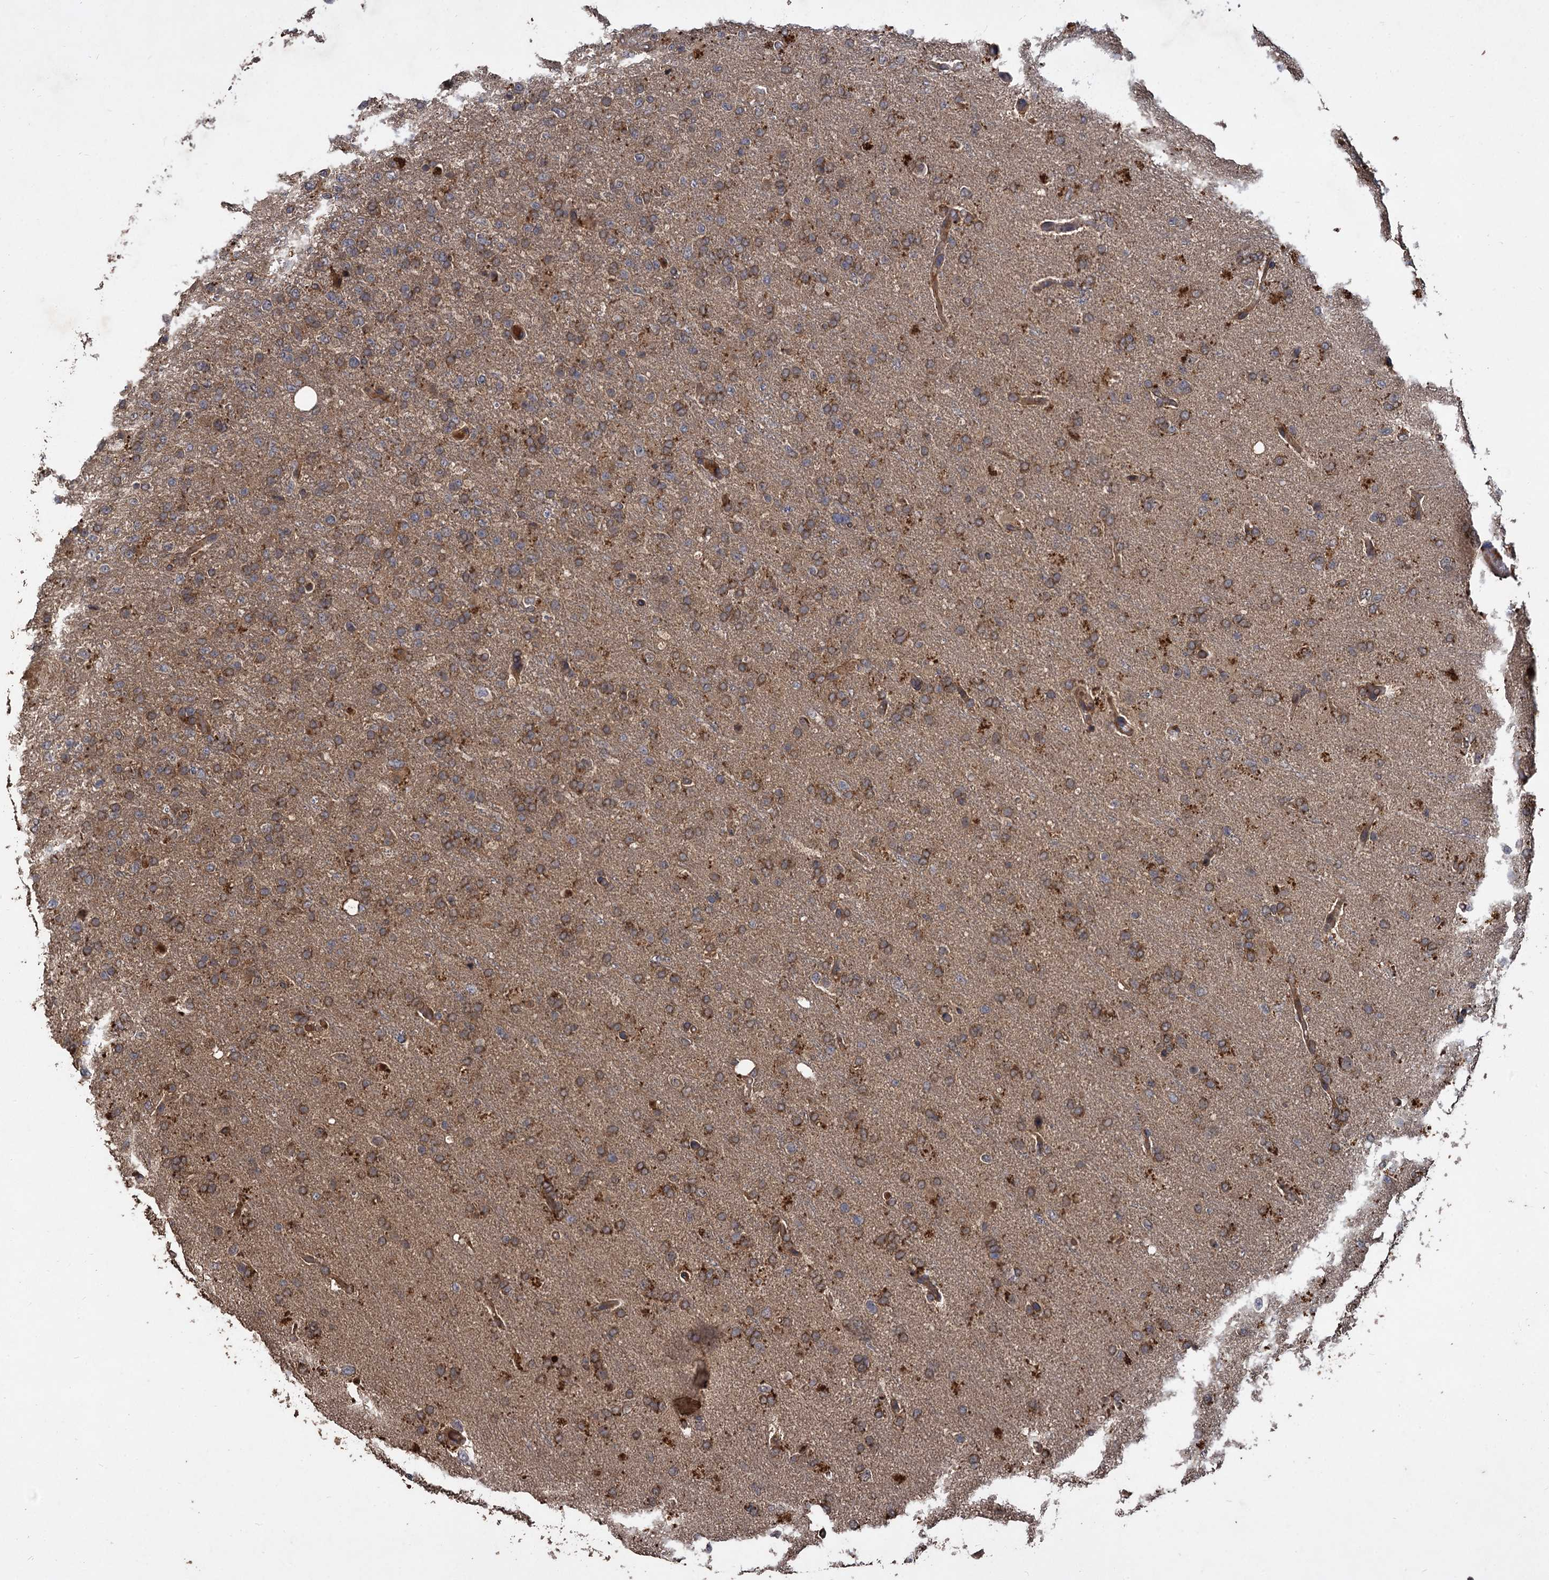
{"staining": {"intensity": "moderate", "quantity": "<25%", "location": "cytoplasmic/membranous"}, "tissue": "glioma", "cell_type": "Tumor cells", "image_type": "cancer", "snomed": [{"axis": "morphology", "description": "Glioma, malignant, High grade"}, {"axis": "topography", "description": "Brain"}], "caption": "This is a photomicrograph of immunohistochemistry (IHC) staining of high-grade glioma (malignant), which shows moderate staining in the cytoplasmic/membranous of tumor cells.", "gene": "GCLC", "patient": {"sex": "female", "age": 74}}